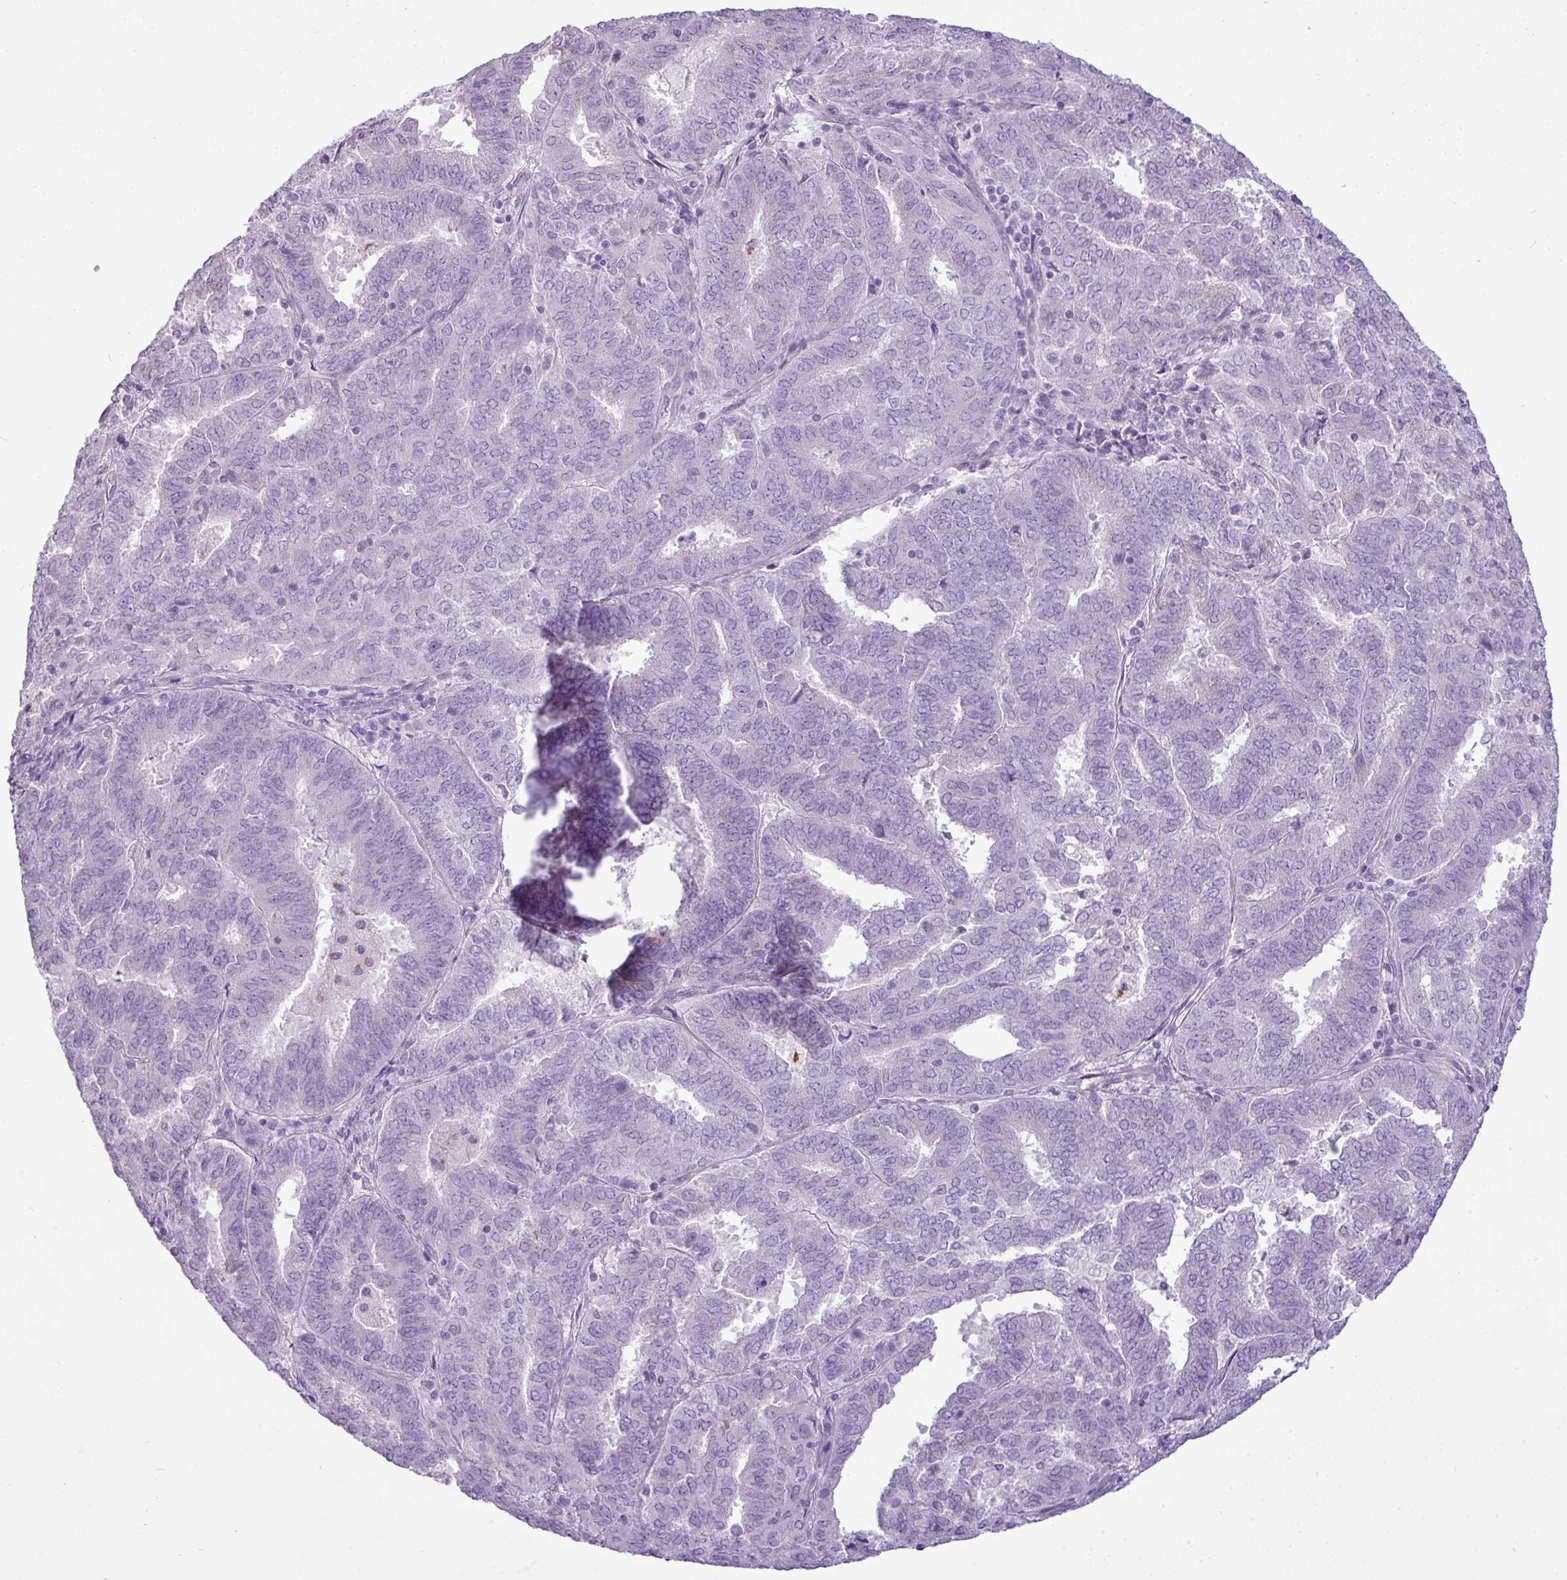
{"staining": {"intensity": "negative", "quantity": "none", "location": "none"}, "tissue": "endometrial cancer", "cell_type": "Tumor cells", "image_type": "cancer", "snomed": [{"axis": "morphology", "description": "Adenocarcinoma, NOS"}, {"axis": "topography", "description": "Endometrium"}], "caption": "Tumor cells are negative for protein expression in human endometrial cancer (adenocarcinoma).", "gene": "FAM43A", "patient": {"sex": "female", "age": 72}}